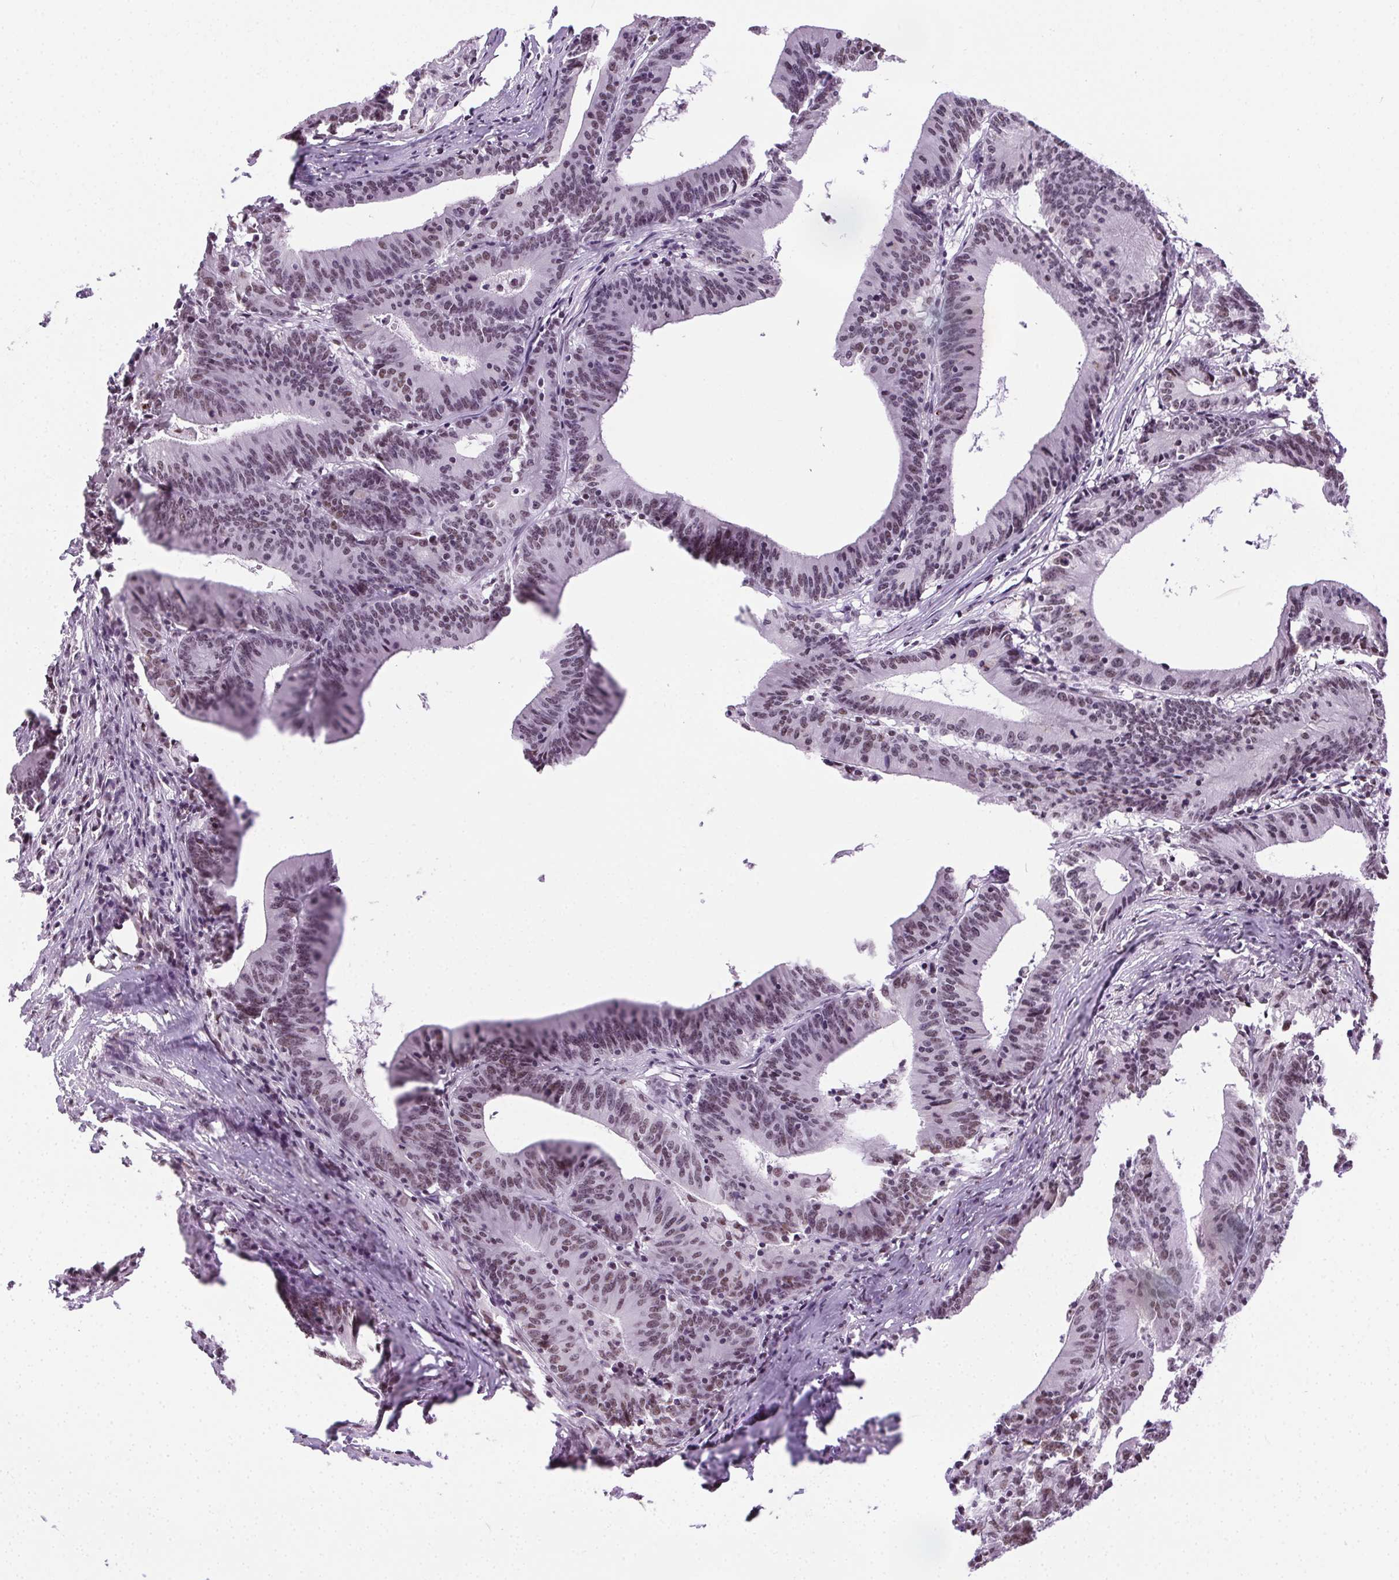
{"staining": {"intensity": "weak", "quantity": "25%-75%", "location": "nuclear"}, "tissue": "colorectal cancer", "cell_type": "Tumor cells", "image_type": "cancer", "snomed": [{"axis": "morphology", "description": "Adenocarcinoma, NOS"}, {"axis": "topography", "description": "Colon"}], "caption": "Immunohistochemical staining of colorectal adenocarcinoma shows low levels of weak nuclear positivity in approximately 25%-75% of tumor cells. The staining was performed using DAB, with brown indicating positive protein expression. Nuclei are stained blue with hematoxylin.", "gene": "TRA2B", "patient": {"sex": "female", "age": 78}}